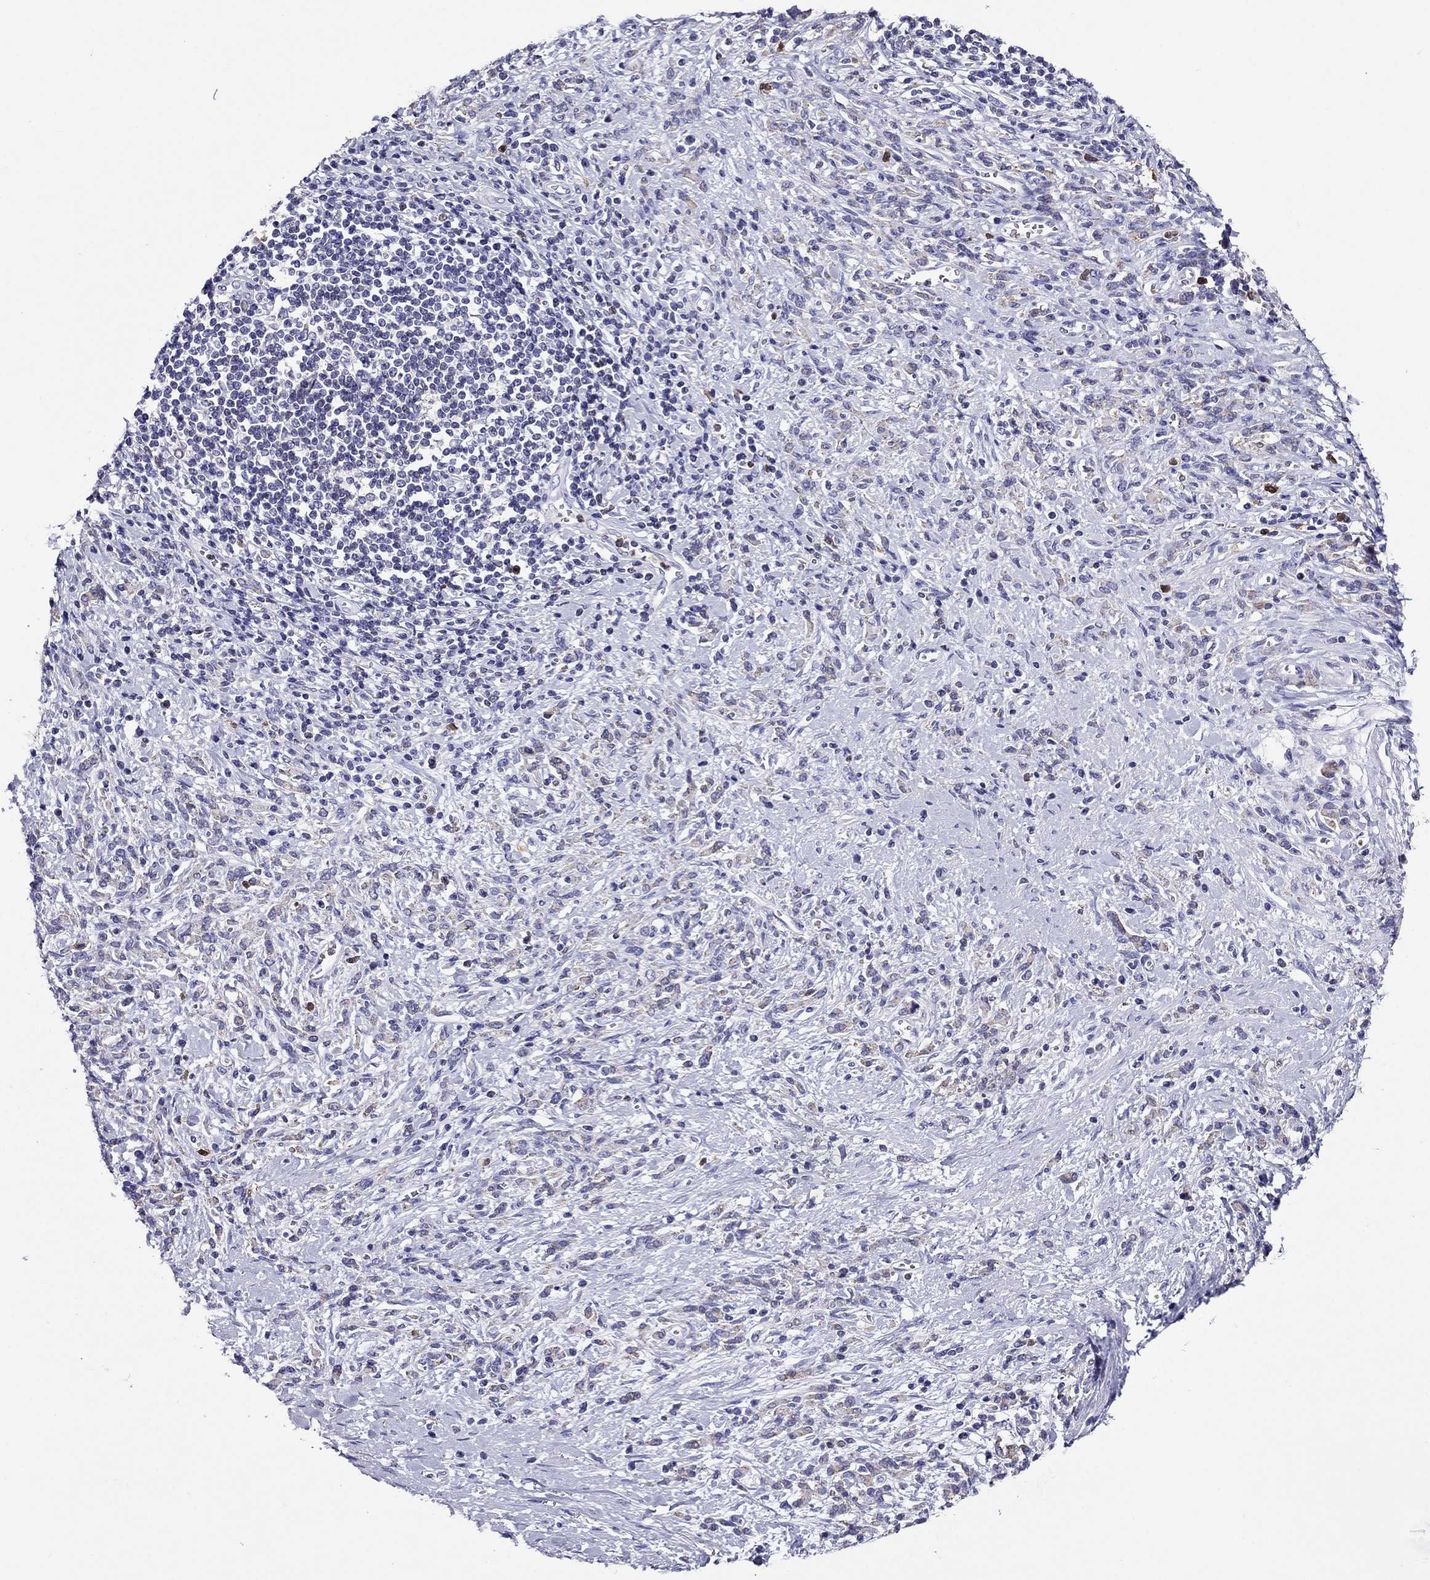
{"staining": {"intensity": "negative", "quantity": "none", "location": "none"}, "tissue": "stomach cancer", "cell_type": "Tumor cells", "image_type": "cancer", "snomed": [{"axis": "morphology", "description": "Adenocarcinoma, NOS"}, {"axis": "topography", "description": "Stomach"}], "caption": "High magnification brightfield microscopy of stomach cancer stained with DAB (brown) and counterstained with hematoxylin (blue): tumor cells show no significant staining.", "gene": "SCG2", "patient": {"sex": "female", "age": 57}}